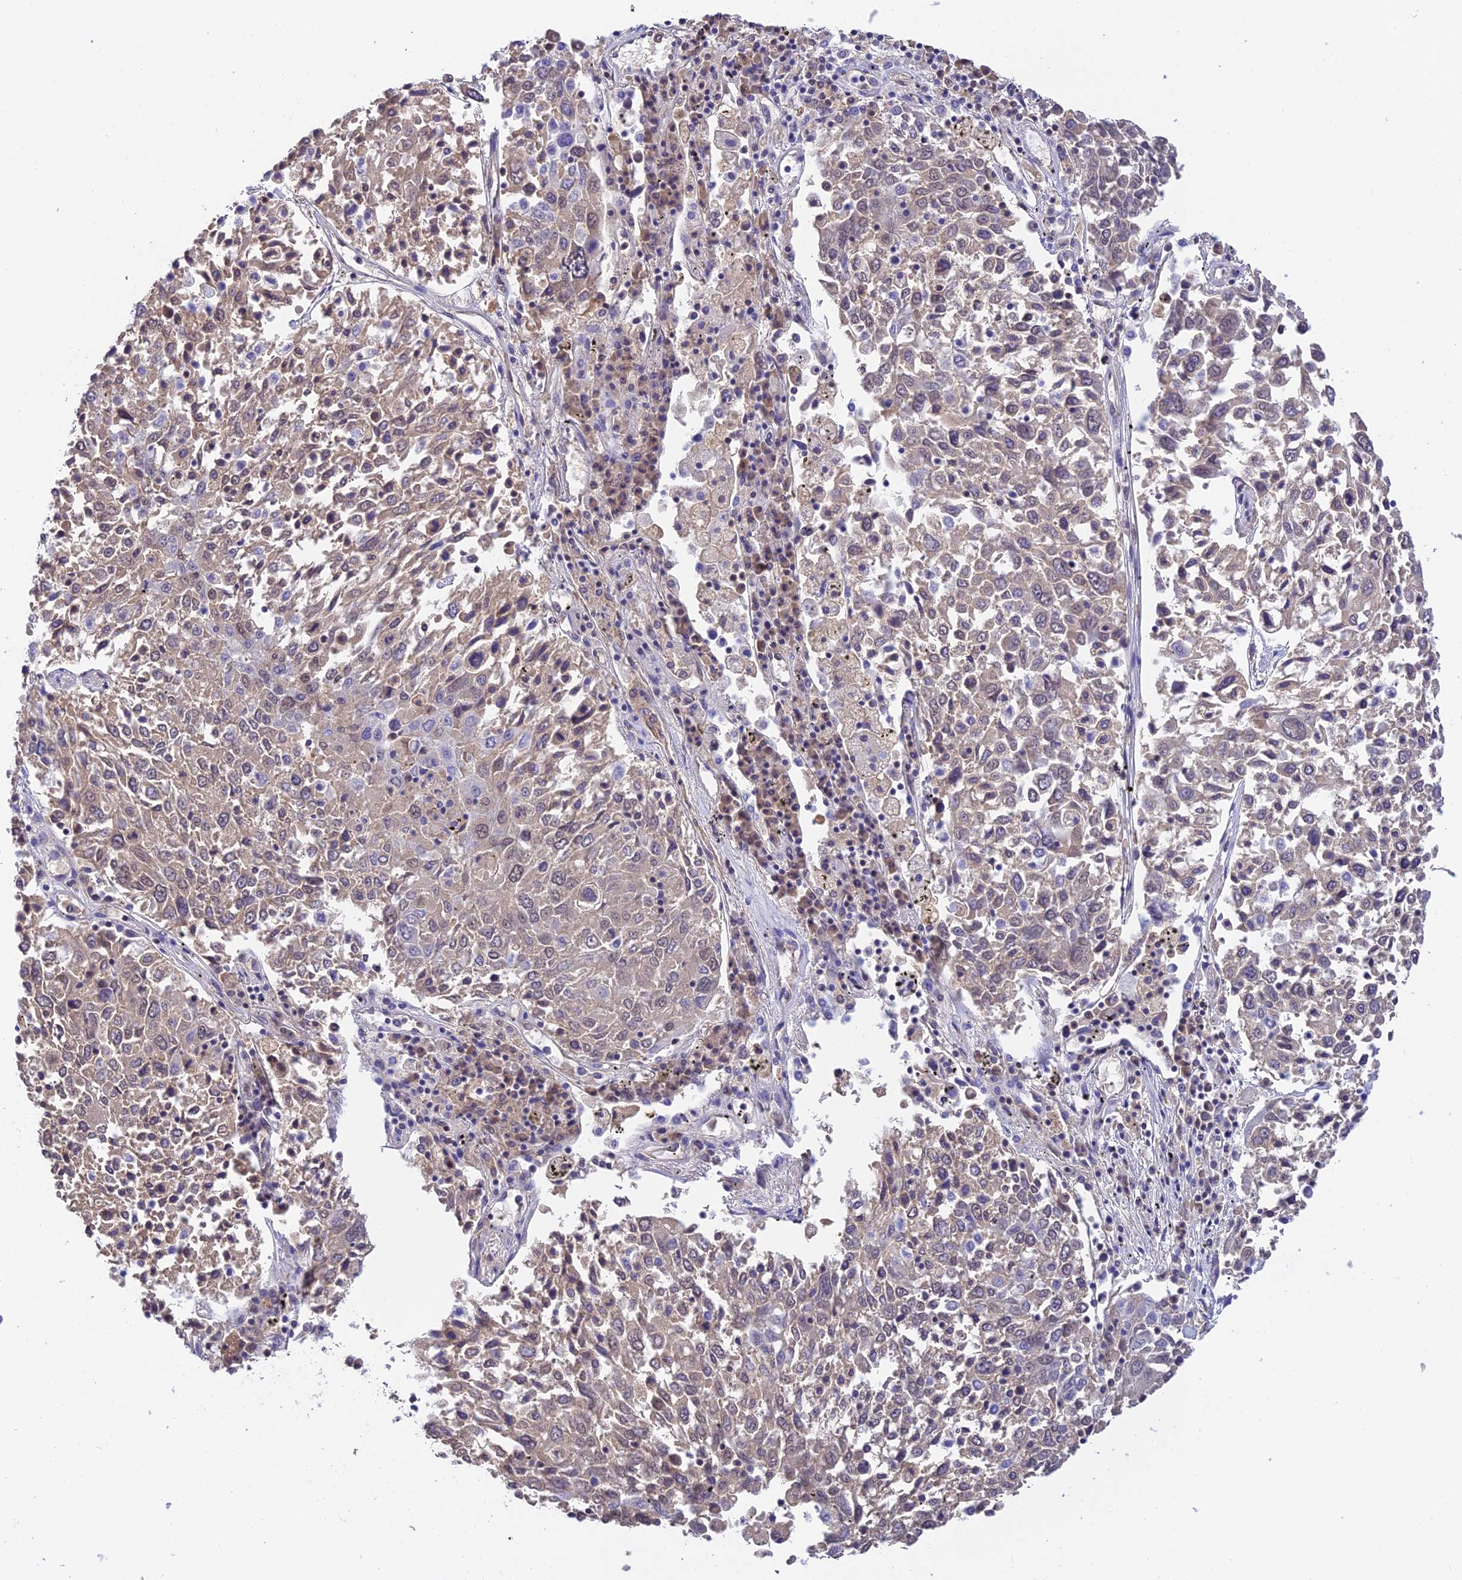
{"staining": {"intensity": "weak", "quantity": "<25%", "location": "cytoplasmic/membranous"}, "tissue": "lung cancer", "cell_type": "Tumor cells", "image_type": "cancer", "snomed": [{"axis": "morphology", "description": "Squamous cell carcinoma, NOS"}, {"axis": "topography", "description": "Lung"}], "caption": "The micrograph reveals no significant expression in tumor cells of lung cancer (squamous cell carcinoma). The staining was performed using DAB to visualize the protein expression in brown, while the nuclei were stained in blue with hematoxylin (Magnification: 20x).", "gene": "THAP11", "patient": {"sex": "male", "age": 65}}